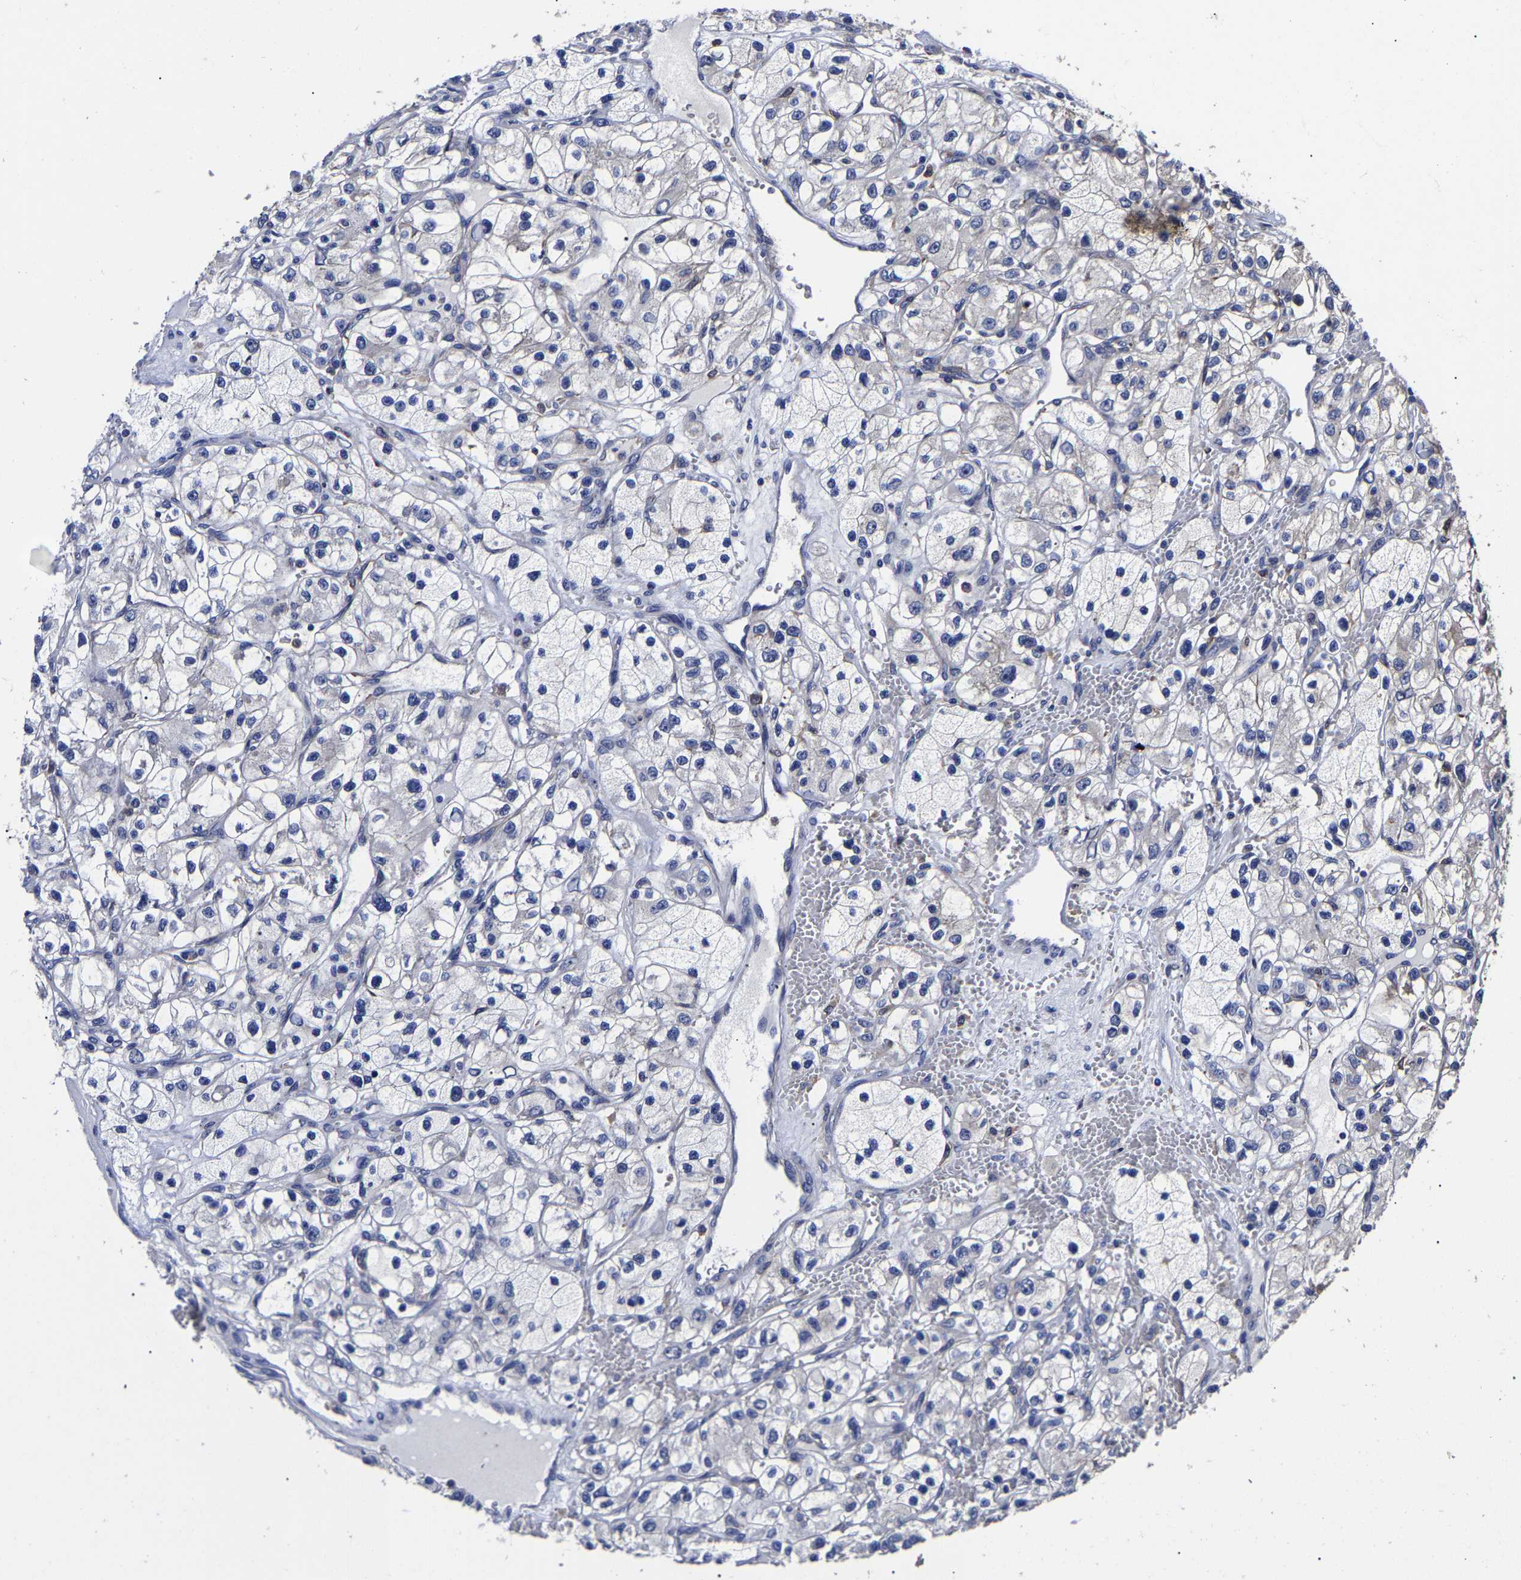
{"staining": {"intensity": "negative", "quantity": "none", "location": "none"}, "tissue": "renal cancer", "cell_type": "Tumor cells", "image_type": "cancer", "snomed": [{"axis": "morphology", "description": "Adenocarcinoma, NOS"}, {"axis": "topography", "description": "Kidney"}], "caption": "Micrograph shows no significant protein expression in tumor cells of adenocarcinoma (renal). (Stains: DAB immunohistochemistry with hematoxylin counter stain, Microscopy: brightfield microscopy at high magnification).", "gene": "AASS", "patient": {"sex": "female", "age": 57}}